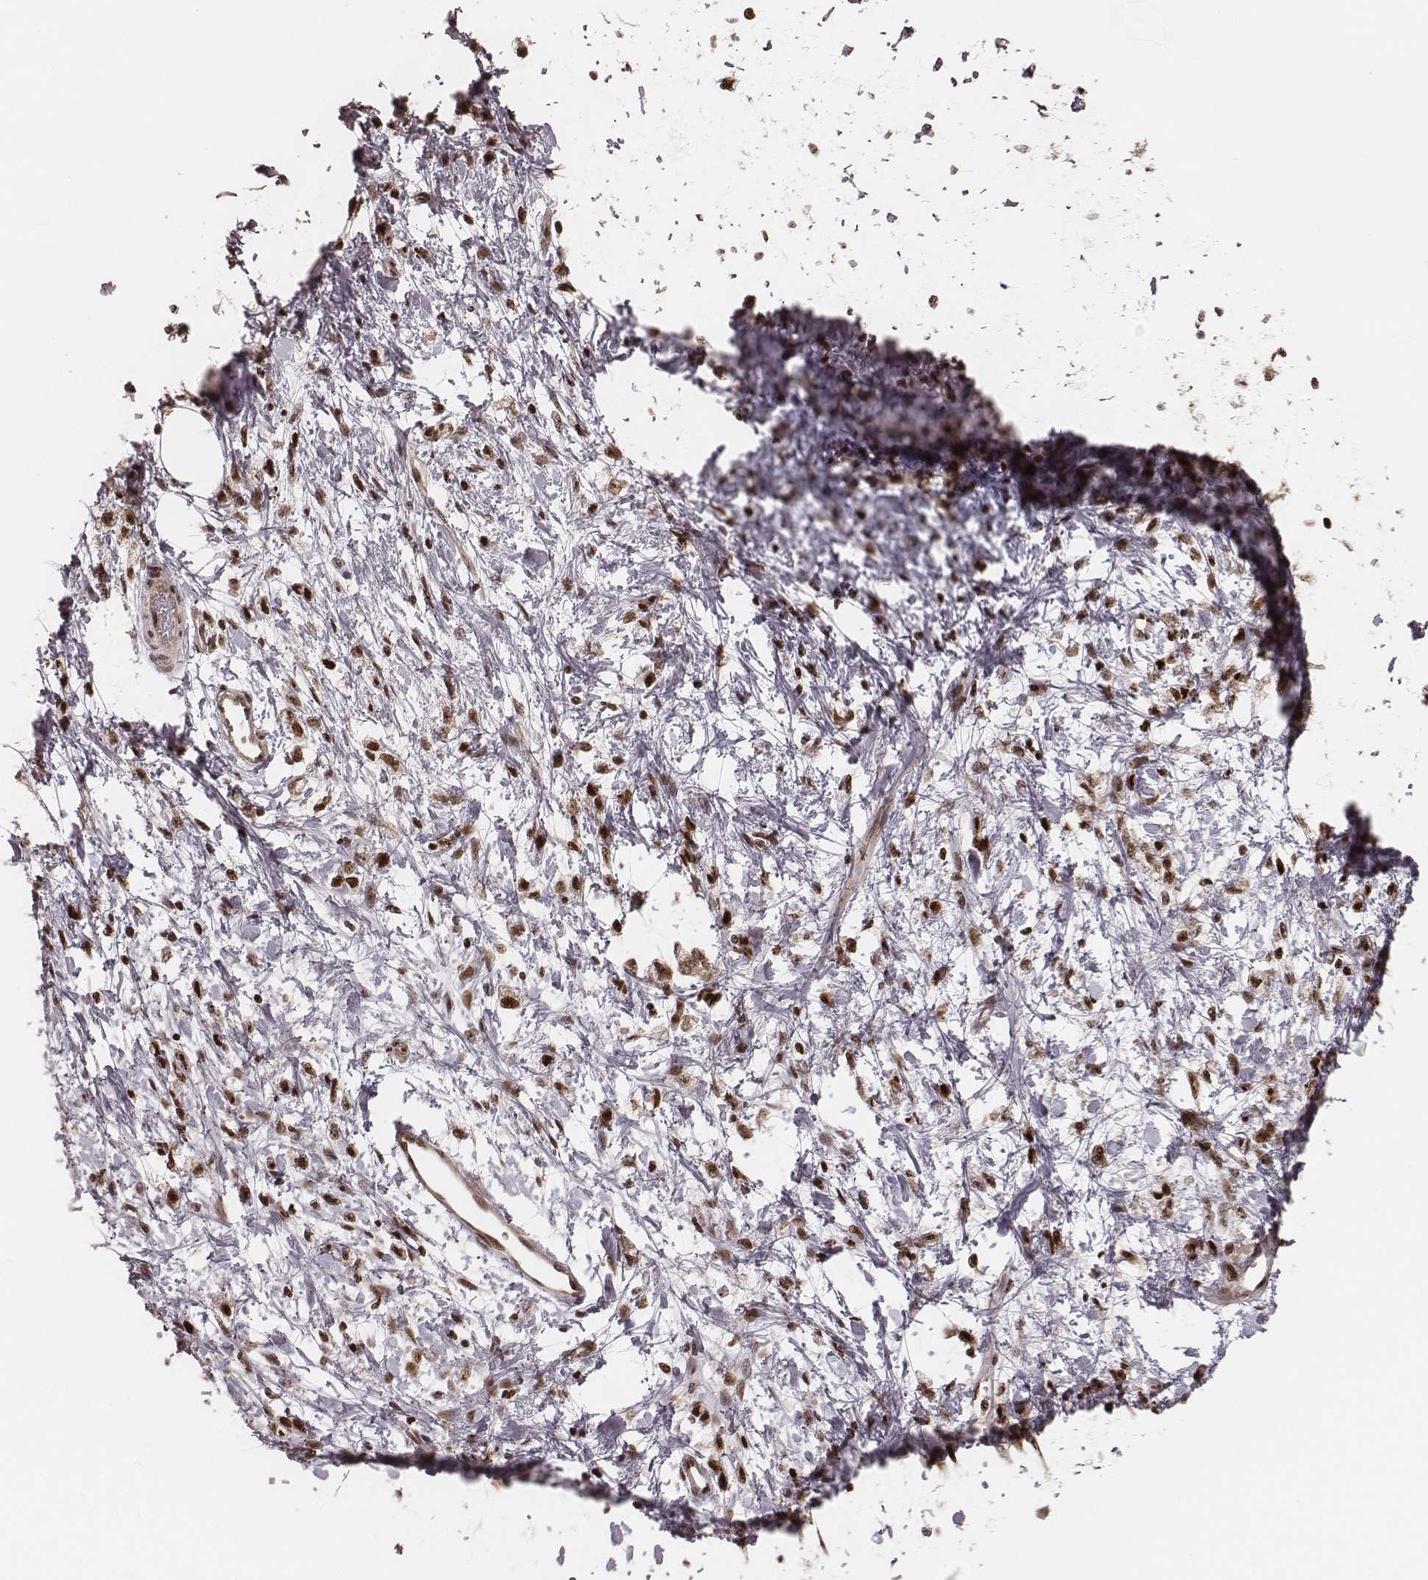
{"staining": {"intensity": "moderate", "quantity": "25%-75%", "location": "cytoplasmic/membranous,nuclear"}, "tissue": "stomach cancer", "cell_type": "Tumor cells", "image_type": "cancer", "snomed": [{"axis": "morphology", "description": "Adenocarcinoma, NOS"}, {"axis": "topography", "description": "Stomach"}], "caption": "A photomicrograph of human adenocarcinoma (stomach) stained for a protein exhibits moderate cytoplasmic/membranous and nuclear brown staining in tumor cells. The staining was performed using DAB (3,3'-diaminobenzidine) to visualize the protein expression in brown, while the nuclei were stained in blue with hematoxylin (Magnification: 20x).", "gene": "VRK3", "patient": {"sex": "female", "age": 60}}